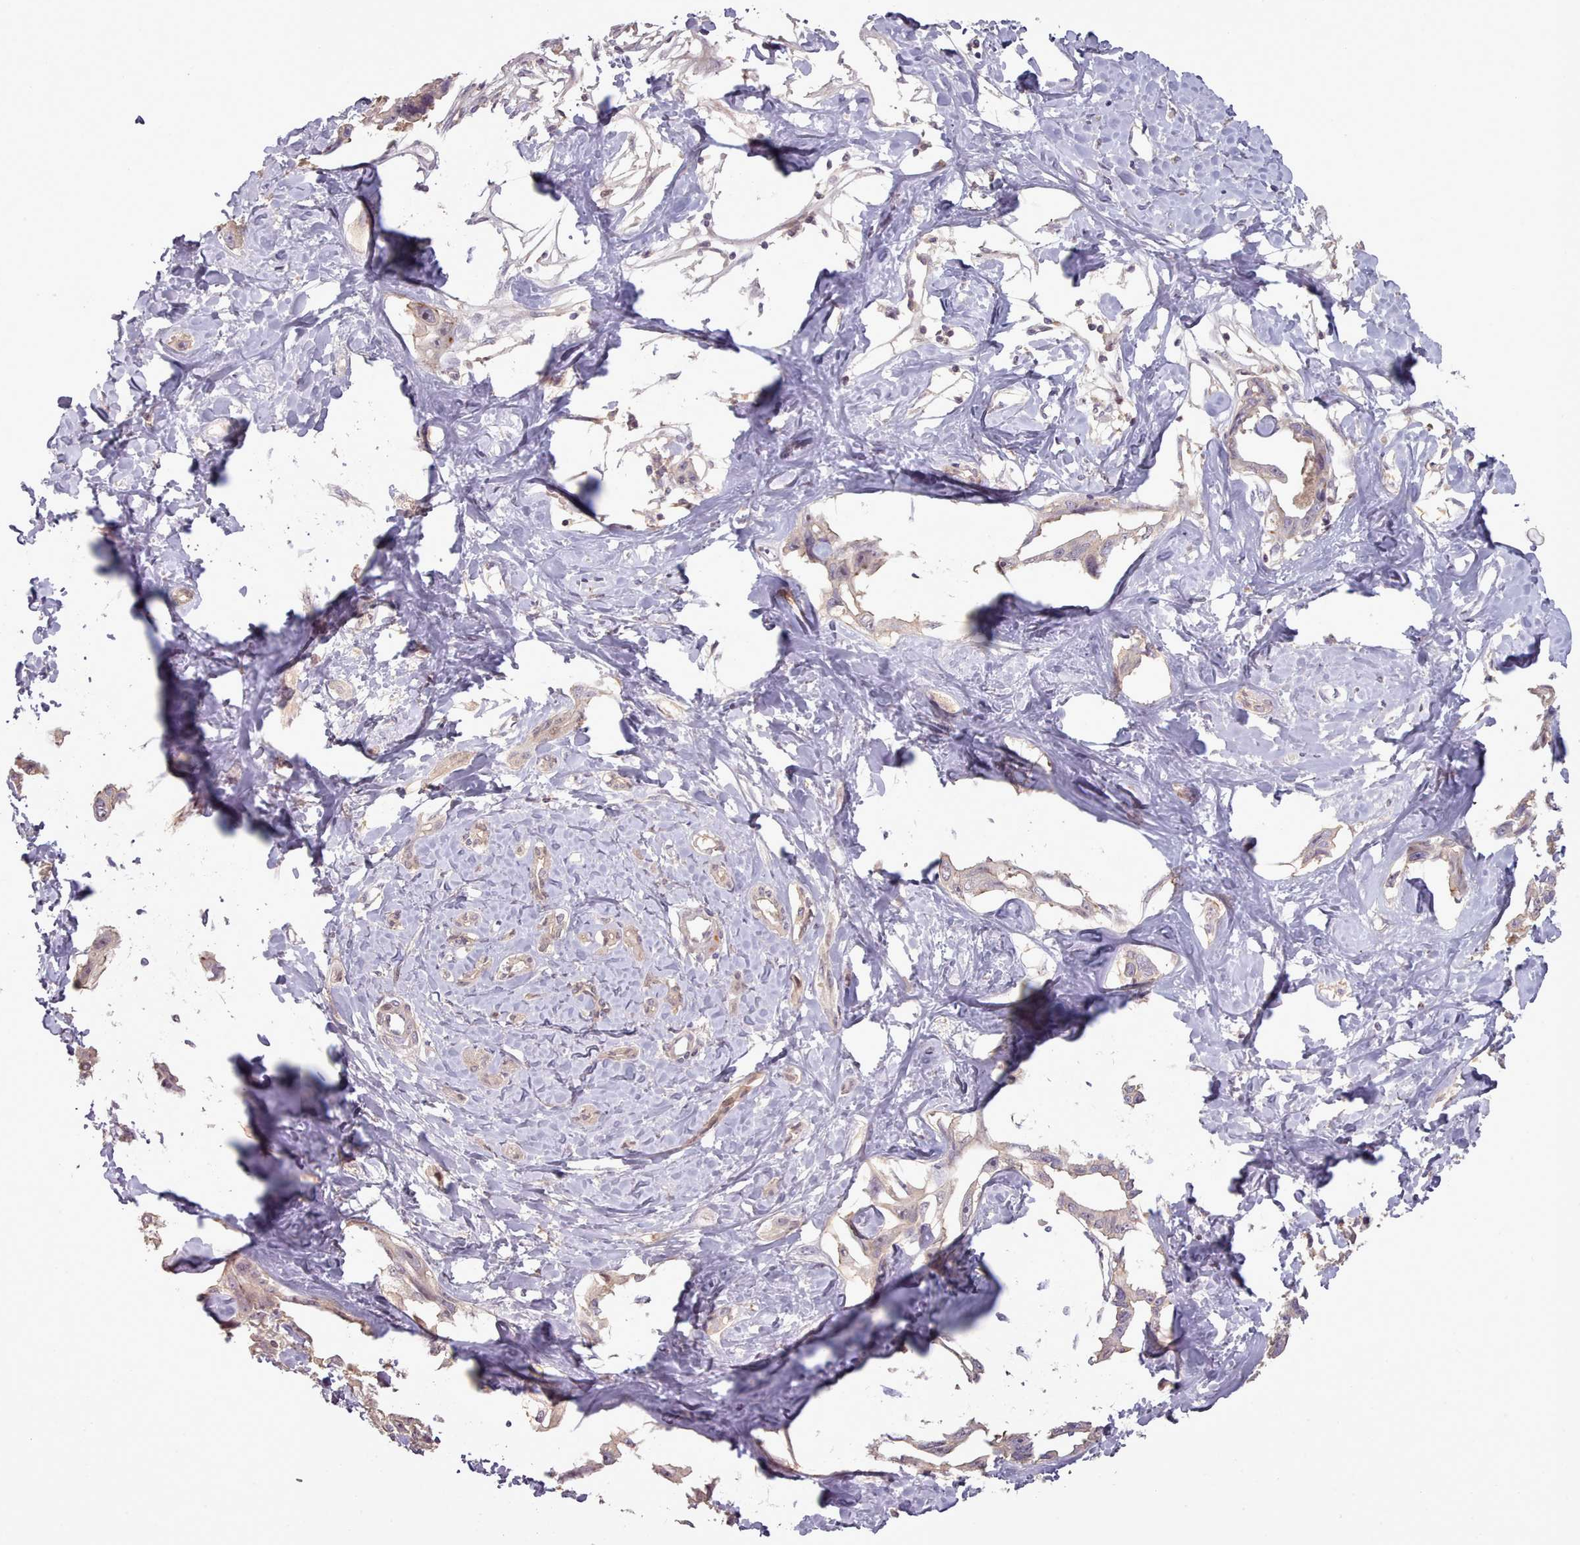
{"staining": {"intensity": "weak", "quantity": "<25%", "location": "cytoplasmic/membranous"}, "tissue": "liver cancer", "cell_type": "Tumor cells", "image_type": "cancer", "snomed": [{"axis": "morphology", "description": "Cholangiocarcinoma"}, {"axis": "topography", "description": "Liver"}], "caption": "Image shows no protein staining in tumor cells of liver cholangiocarcinoma tissue.", "gene": "LEFTY2", "patient": {"sex": "male", "age": 59}}